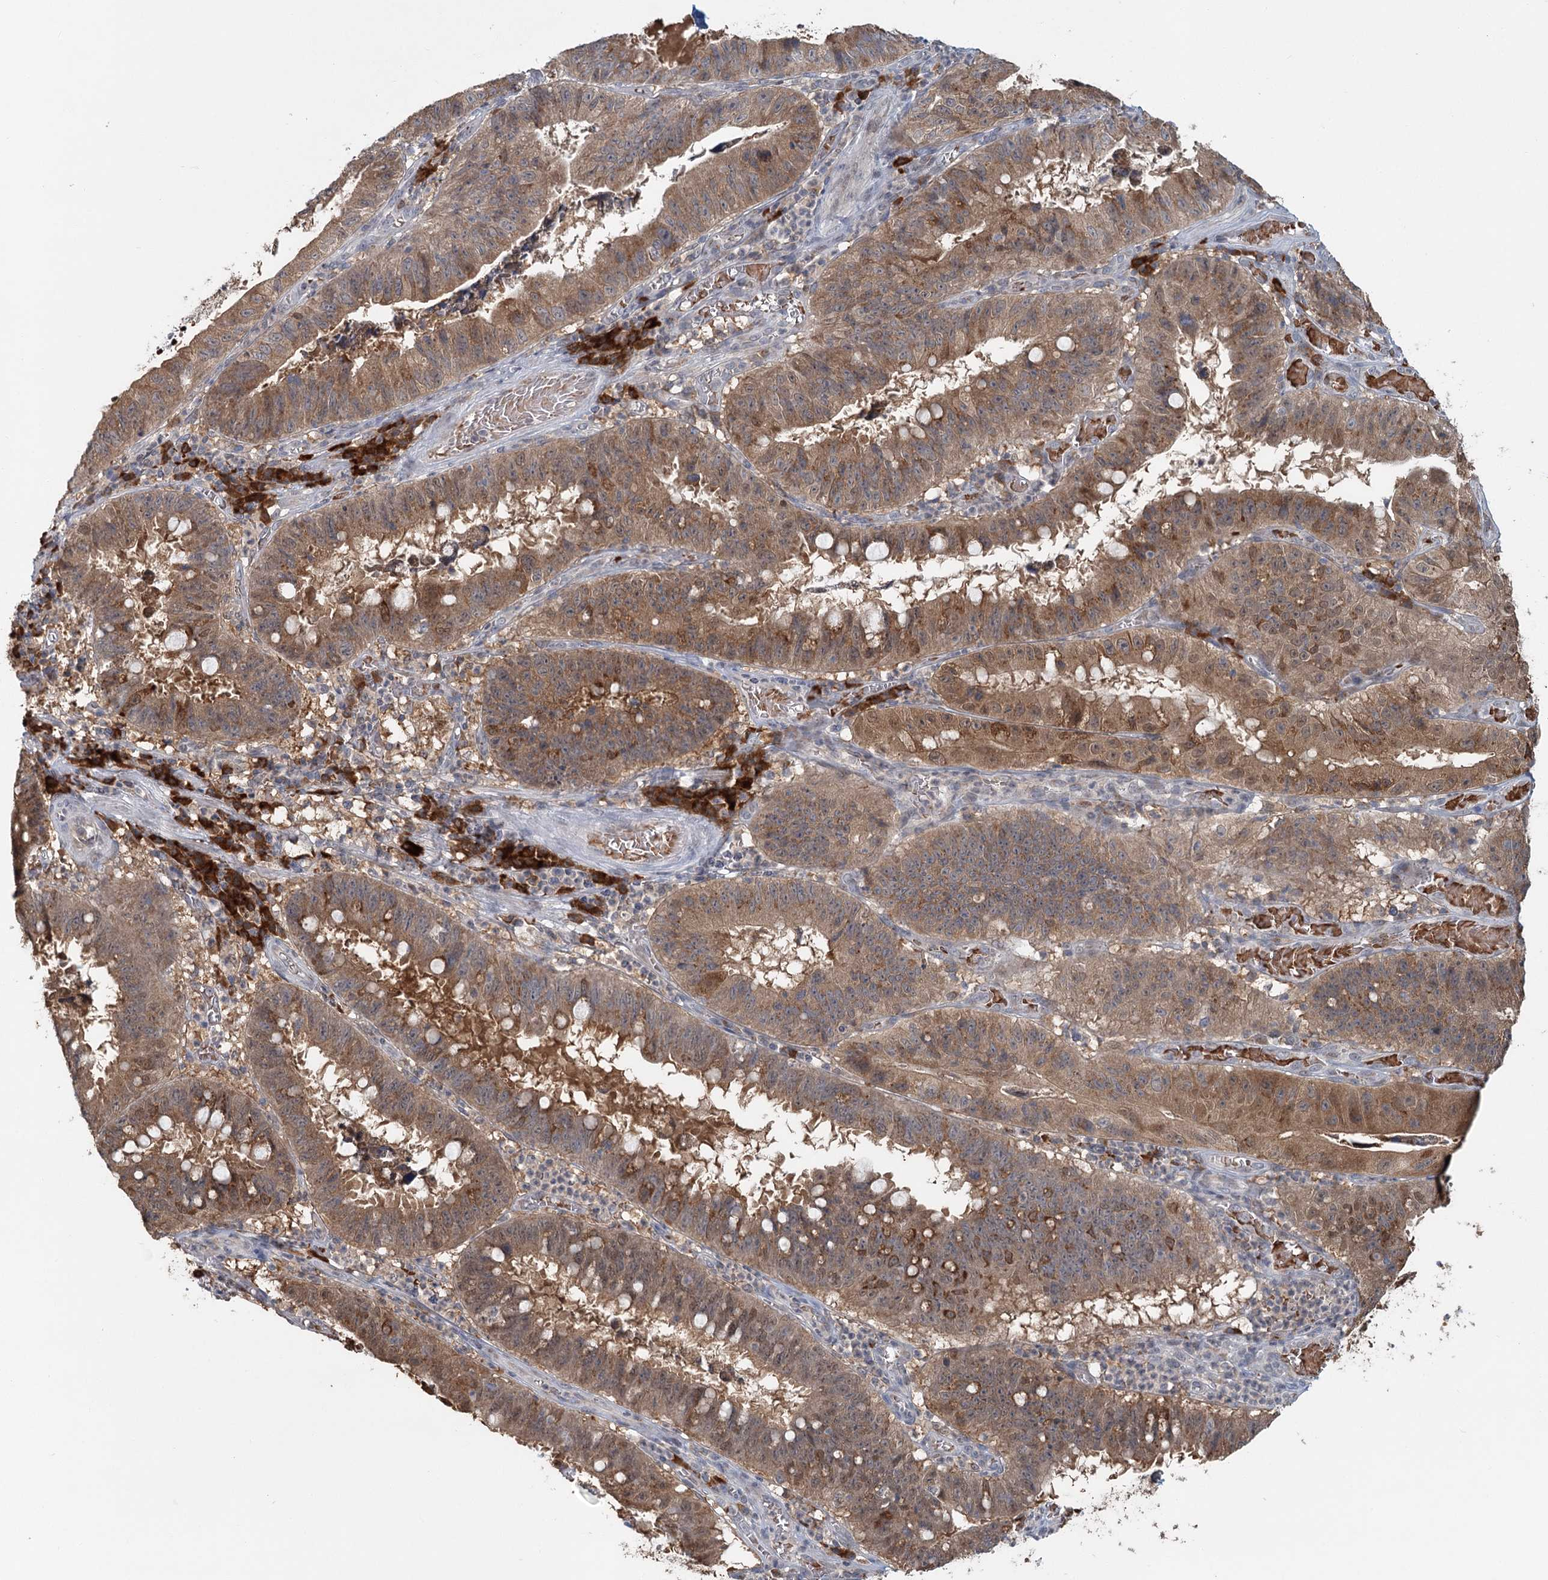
{"staining": {"intensity": "moderate", "quantity": ">75%", "location": "cytoplasmic/membranous"}, "tissue": "stomach cancer", "cell_type": "Tumor cells", "image_type": "cancer", "snomed": [{"axis": "morphology", "description": "Adenocarcinoma, NOS"}, {"axis": "topography", "description": "Stomach"}], "caption": "This is an image of immunohistochemistry staining of stomach cancer, which shows moderate staining in the cytoplasmic/membranous of tumor cells.", "gene": "ADK", "patient": {"sex": "male", "age": 59}}